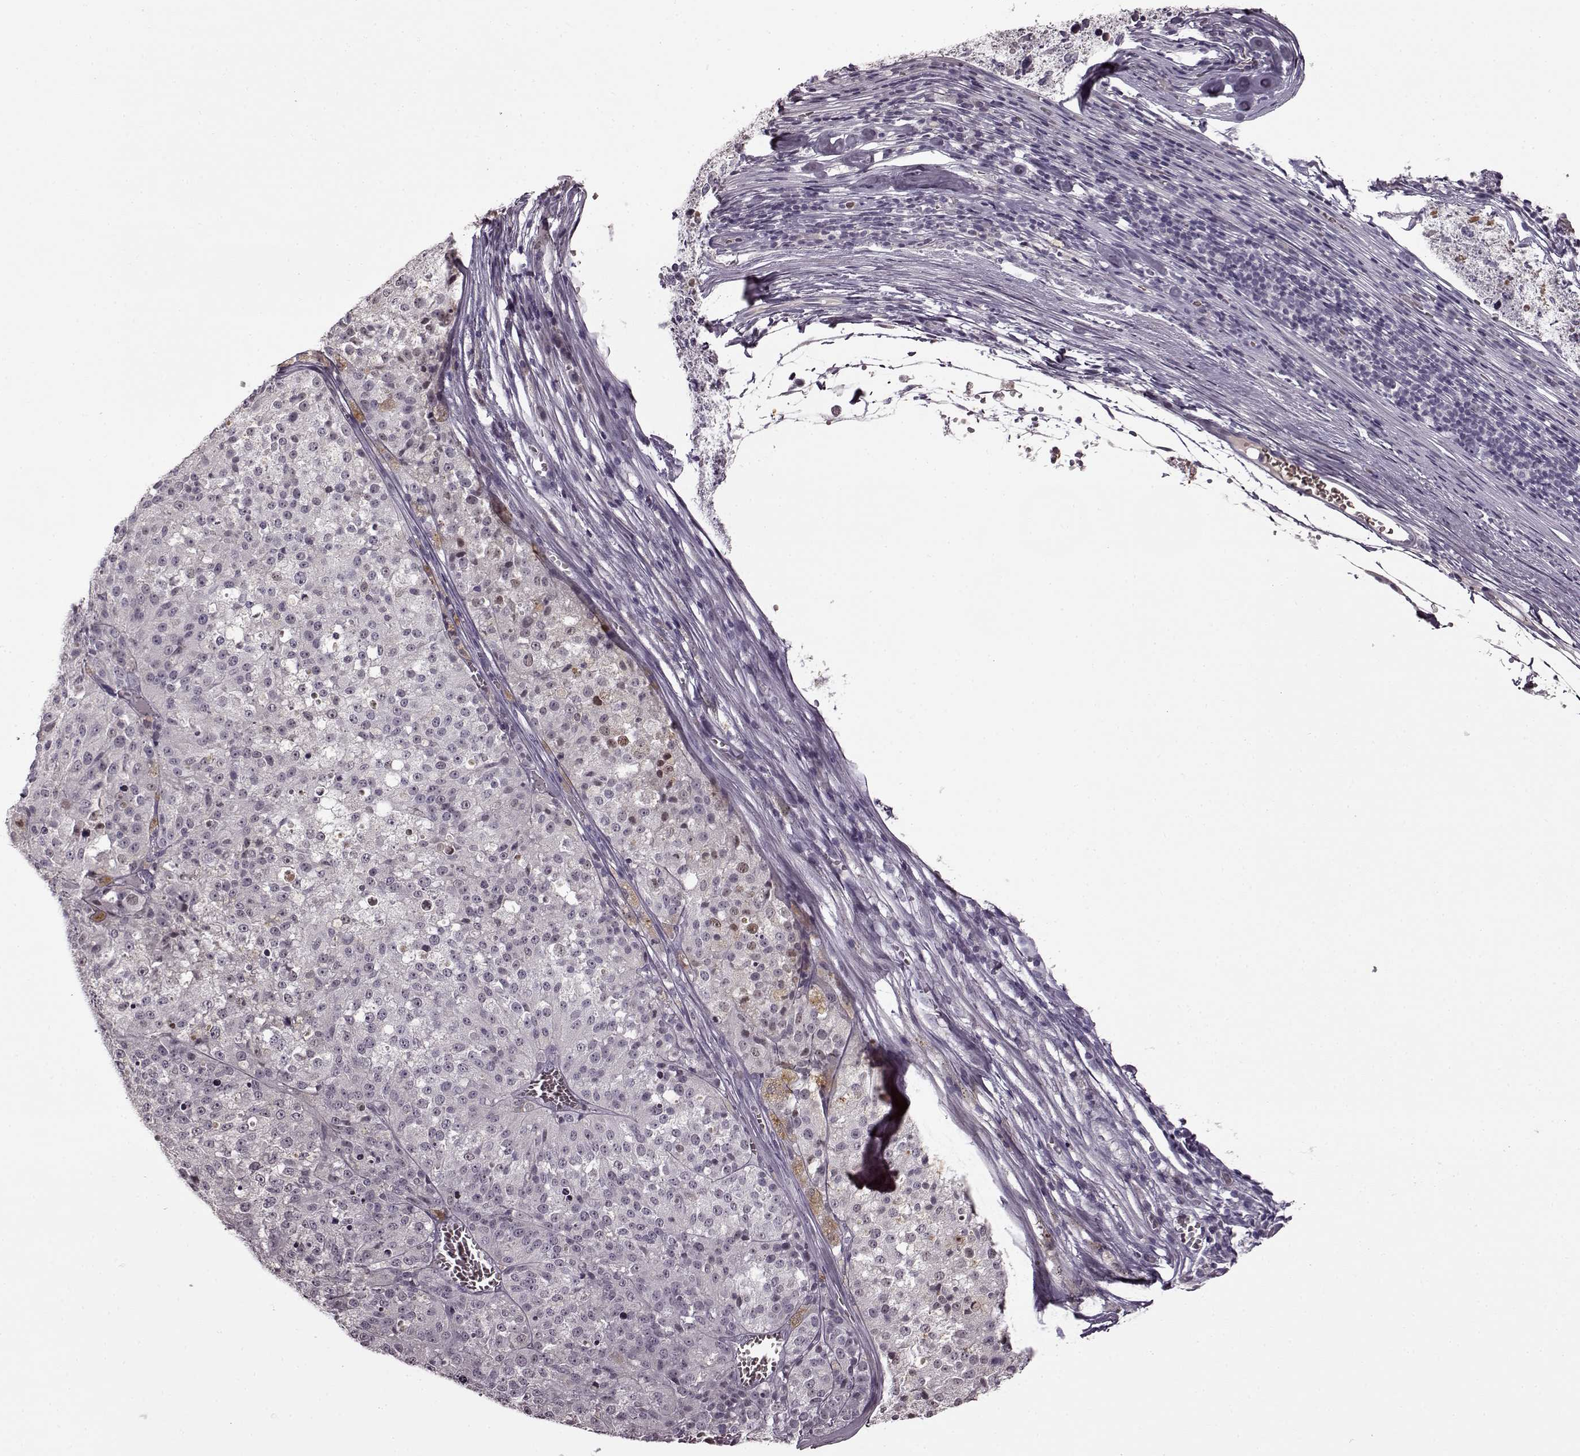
{"staining": {"intensity": "negative", "quantity": "none", "location": "none"}, "tissue": "melanoma", "cell_type": "Tumor cells", "image_type": "cancer", "snomed": [{"axis": "morphology", "description": "Malignant melanoma, Metastatic site"}, {"axis": "topography", "description": "Lymph node"}], "caption": "Tumor cells are negative for protein expression in human malignant melanoma (metastatic site). (DAB (3,3'-diaminobenzidine) IHC with hematoxylin counter stain).", "gene": "CNGA3", "patient": {"sex": "female", "age": 64}}